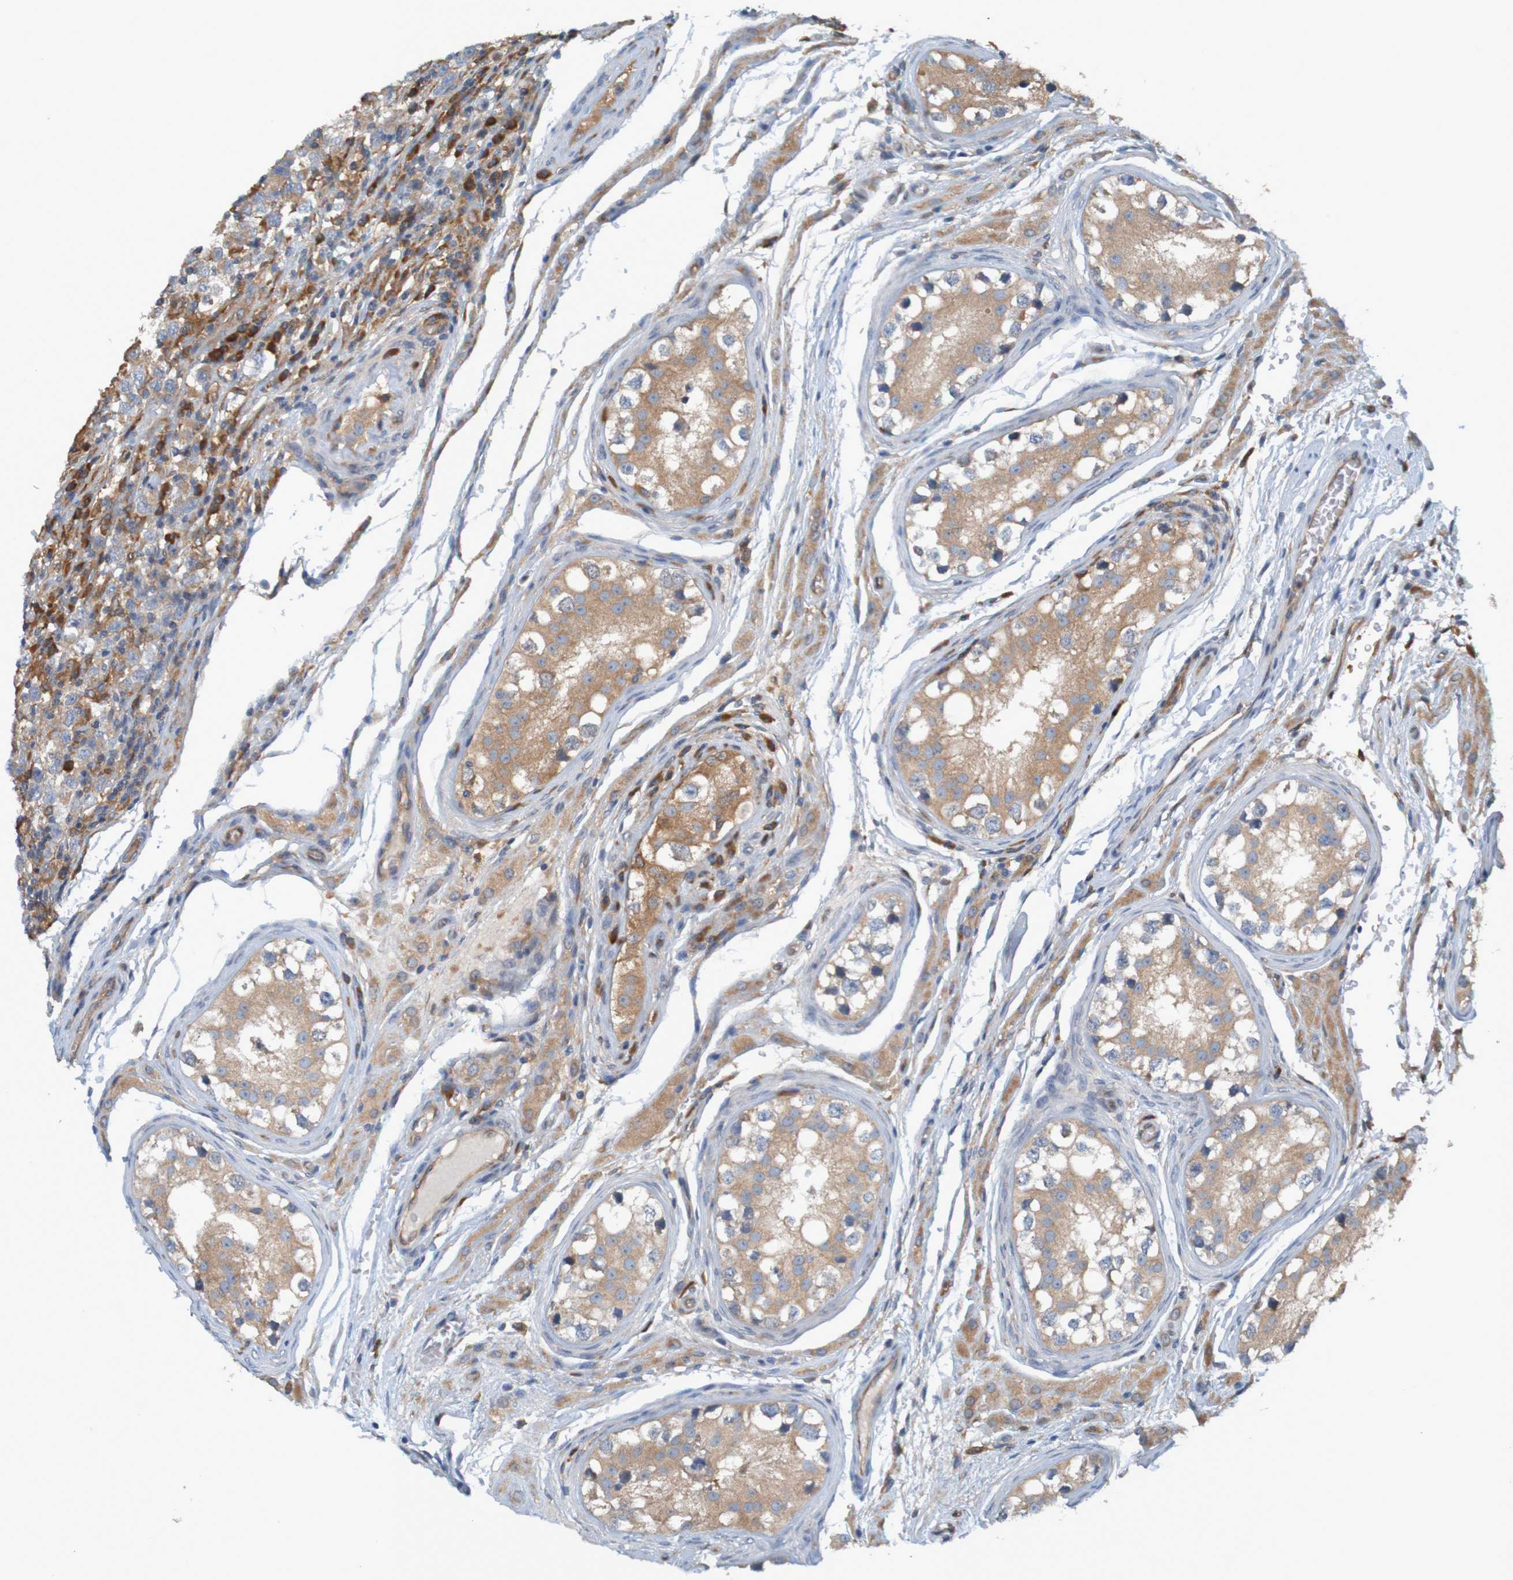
{"staining": {"intensity": "moderate", "quantity": ">75%", "location": "cytoplasmic/membranous"}, "tissue": "testis cancer", "cell_type": "Tumor cells", "image_type": "cancer", "snomed": [{"axis": "morphology", "description": "Carcinoma, Embryonal, NOS"}, {"axis": "topography", "description": "Testis"}], "caption": "Immunohistochemical staining of testis cancer (embryonal carcinoma) reveals medium levels of moderate cytoplasmic/membranous protein expression in about >75% of tumor cells.", "gene": "DNAJC4", "patient": {"sex": "male", "age": 21}}